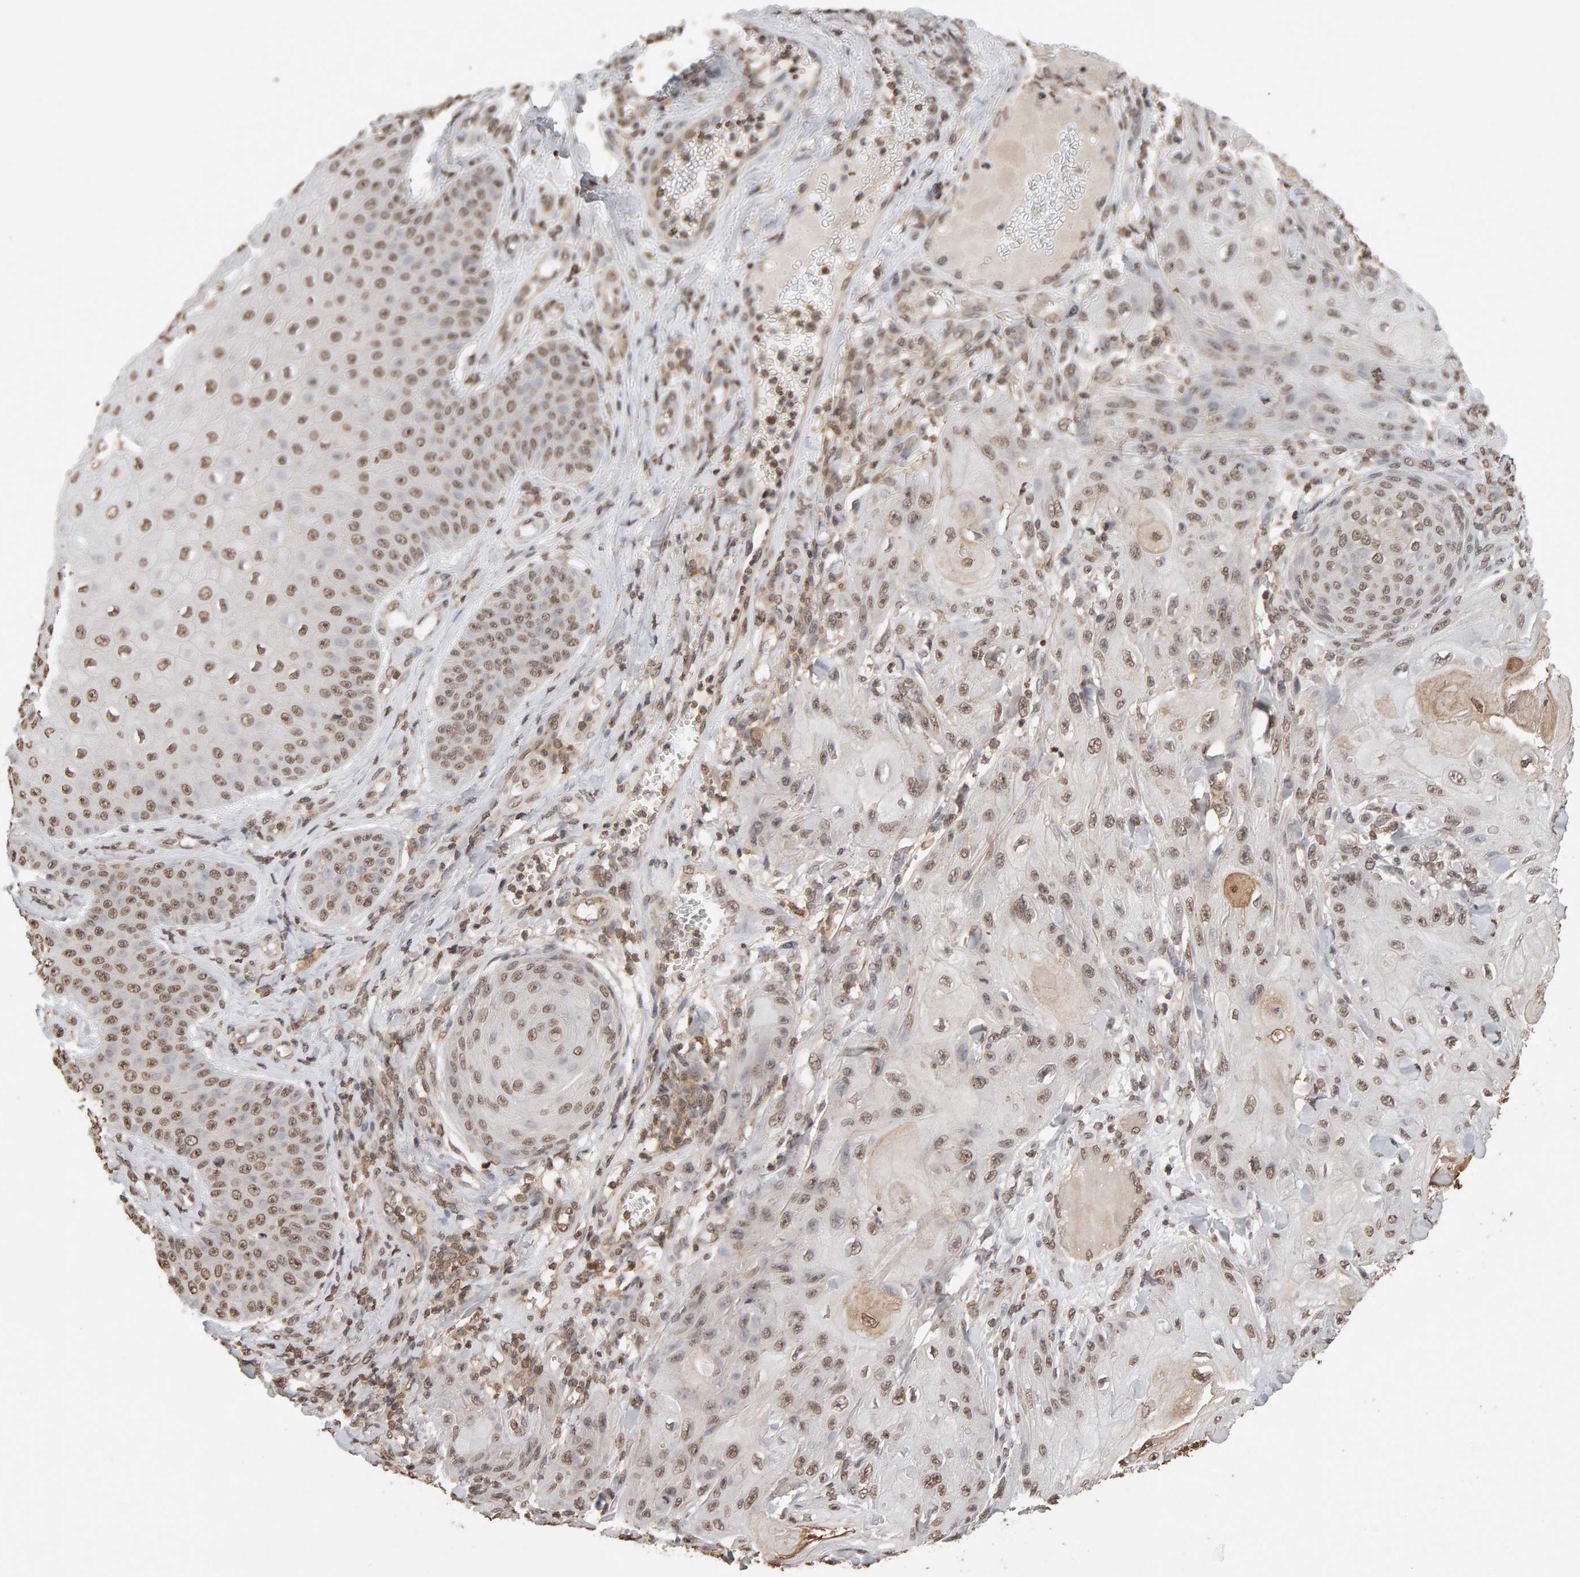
{"staining": {"intensity": "moderate", "quantity": ">75%", "location": "nuclear"}, "tissue": "skin cancer", "cell_type": "Tumor cells", "image_type": "cancer", "snomed": [{"axis": "morphology", "description": "Squamous cell carcinoma, NOS"}, {"axis": "topography", "description": "Skin"}], "caption": "Skin cancer (squamous cell carcinoma) stained with a brown dye displays moderate nuclear positive staining in approximately >75% of tumor cells.", "gene": "DNAJB5", "patient": {"sex": "male", "age": 74}}